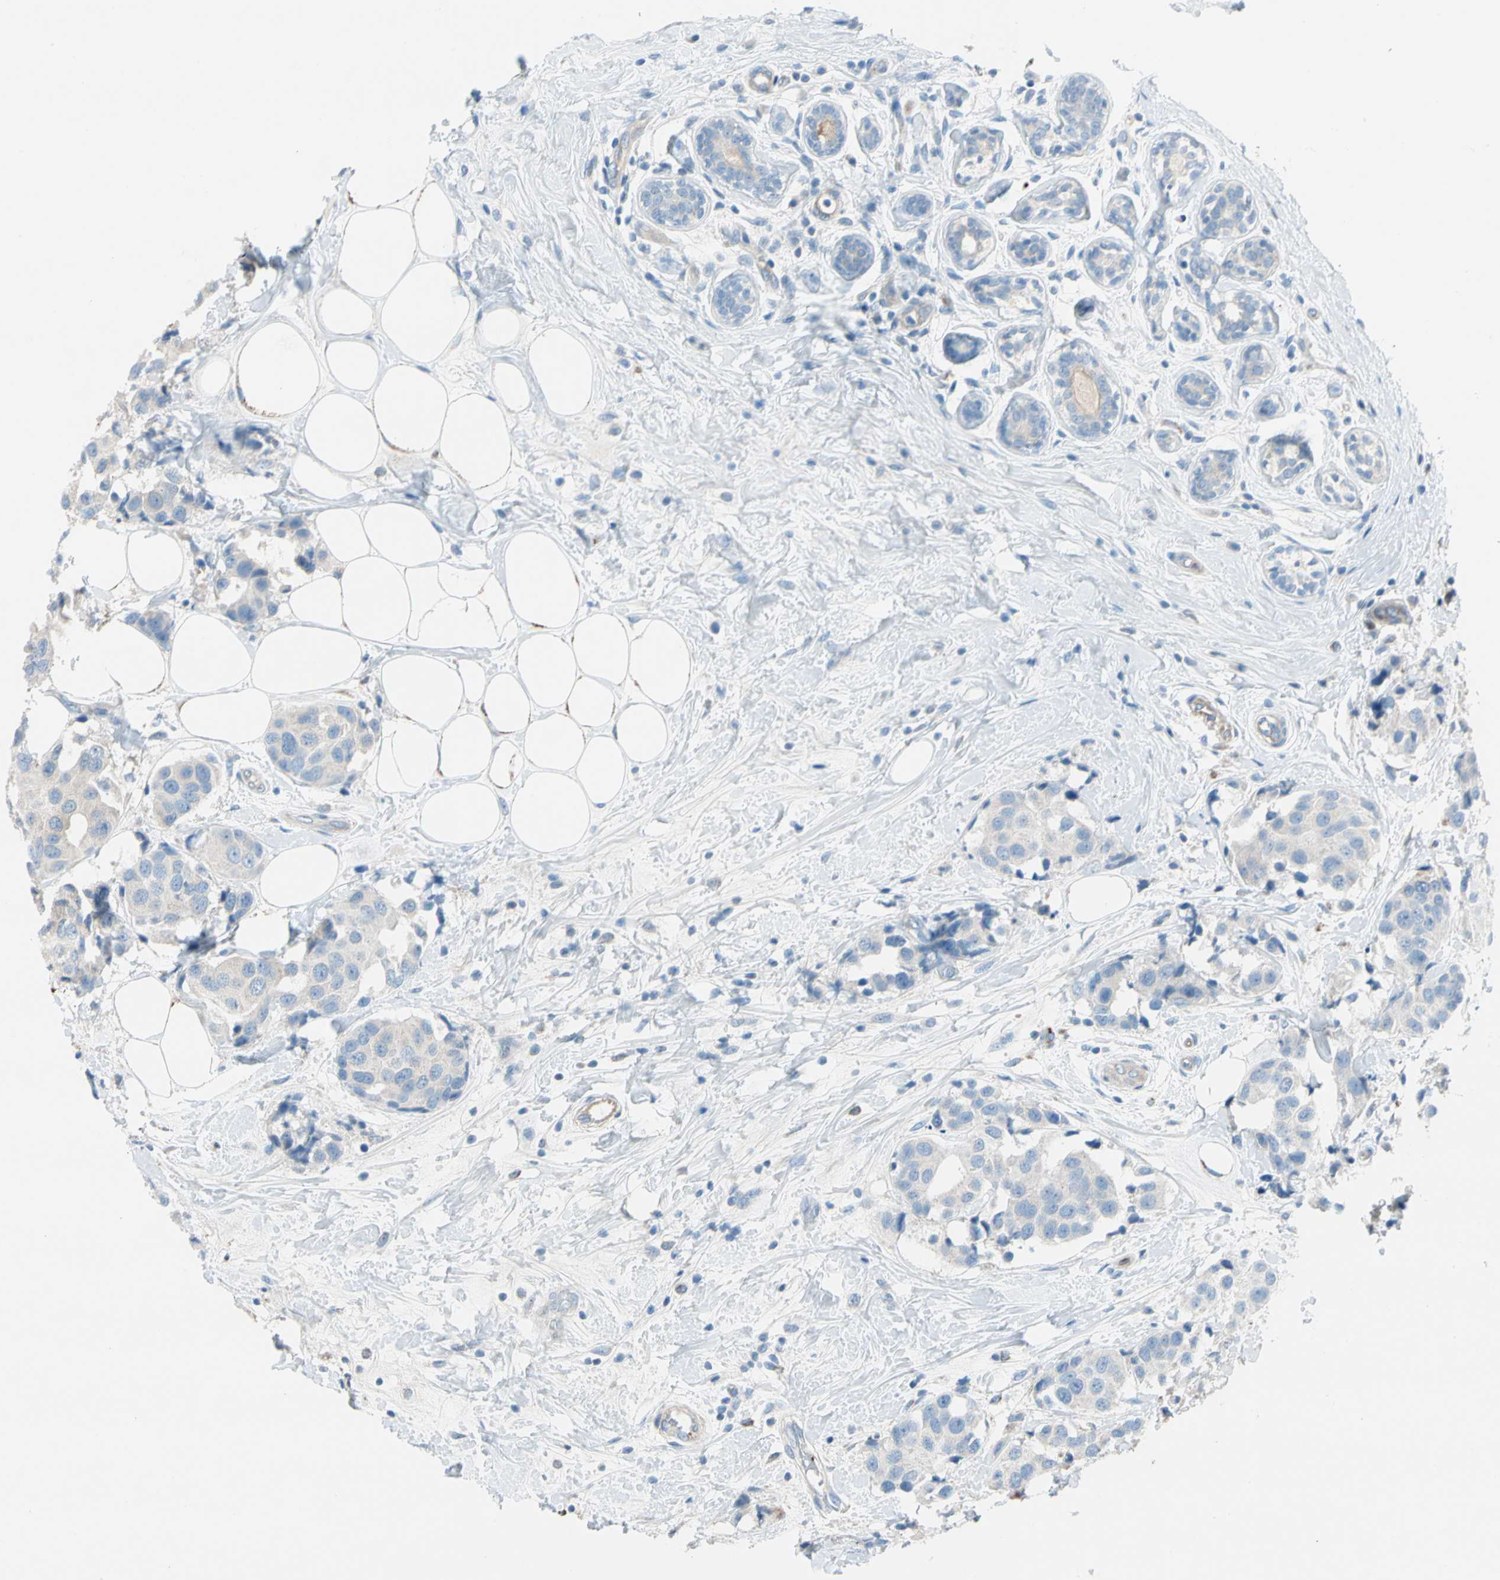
{"staining": {"intensity": "weak", "quantity": ">75%", "location": "cytoplasmic/membranous"}, "tissue": "breast cancer", "cell_type": "Tumor cells", "image_type": "cancer", "snomed": [{"axis": "morphology", "description": "Normal tissue, NOS"}, {"axis": "morphology", "description": "Duct carcinoma"}, {"axis": "topography", "description": "Breast"}], "caption": "Brown immunohistochemical staining in breast invasive ductal carcinoma demonstrates weak cytoplasmic/membranous positivity in approximately >75% of tumor cells. Nuclei are stained in blue.", "gene": "LY6G6F", "patient": {"sex": "female", "age": 39}}